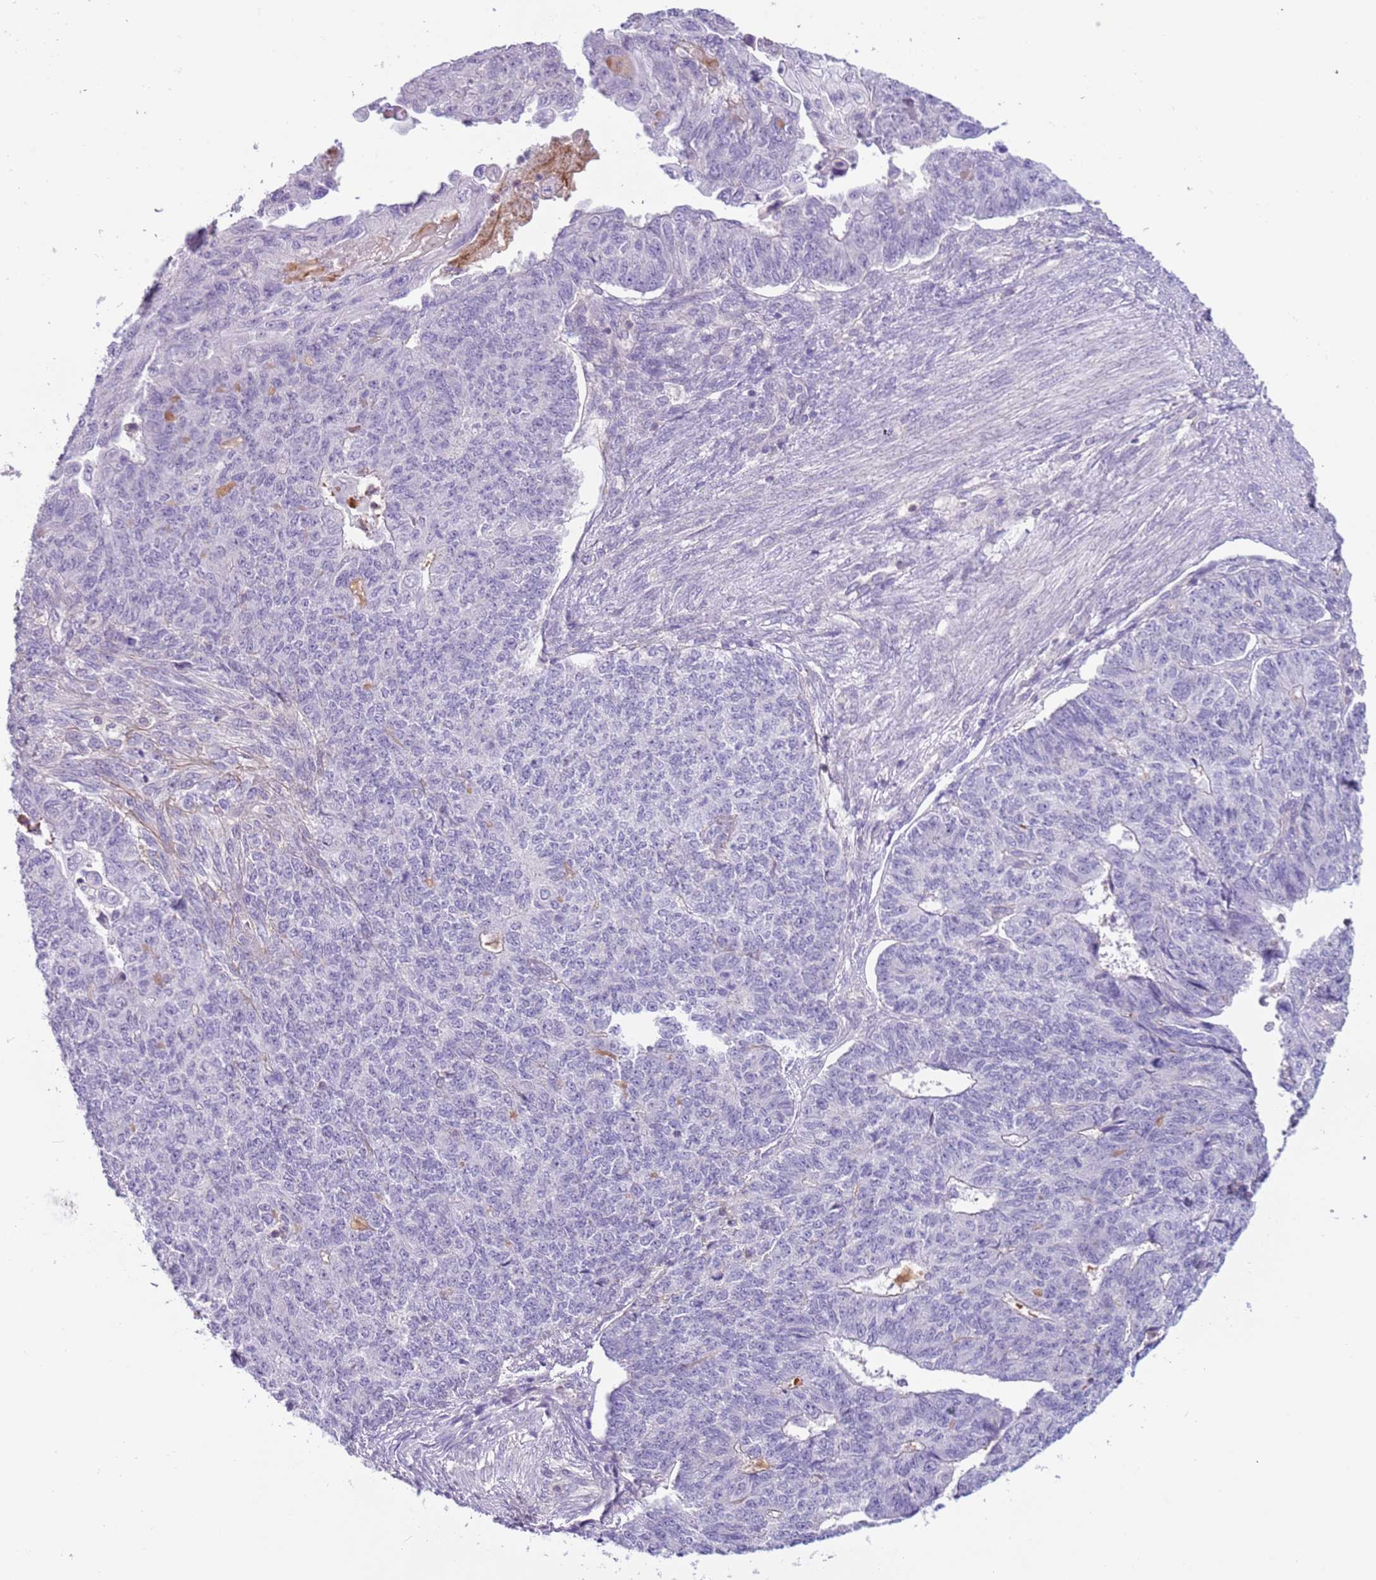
{"staining": {"intensity": "negative", "quantity": "none", "location": "none"}, "tissue": "endometrial cancer", "cell_type": "Tumor cells", "image_type": "cancer", "snomed": [{"axis": "morphology", "description": "Adenocarcinoma, NOS"}, {"axis": "topography", "description": "Endometrium"}], "caption": "Adenocarcinoma (endometrial) was stained to show a protein in brown. There is no significant positivity in tumor cells. (DAB (3,3'-diaminobenzidine) IHC visualized using brightfield microscopy, high magnification).", "gene": "ARHGAP5", "patient": {"sex": "female", "age": 32}}